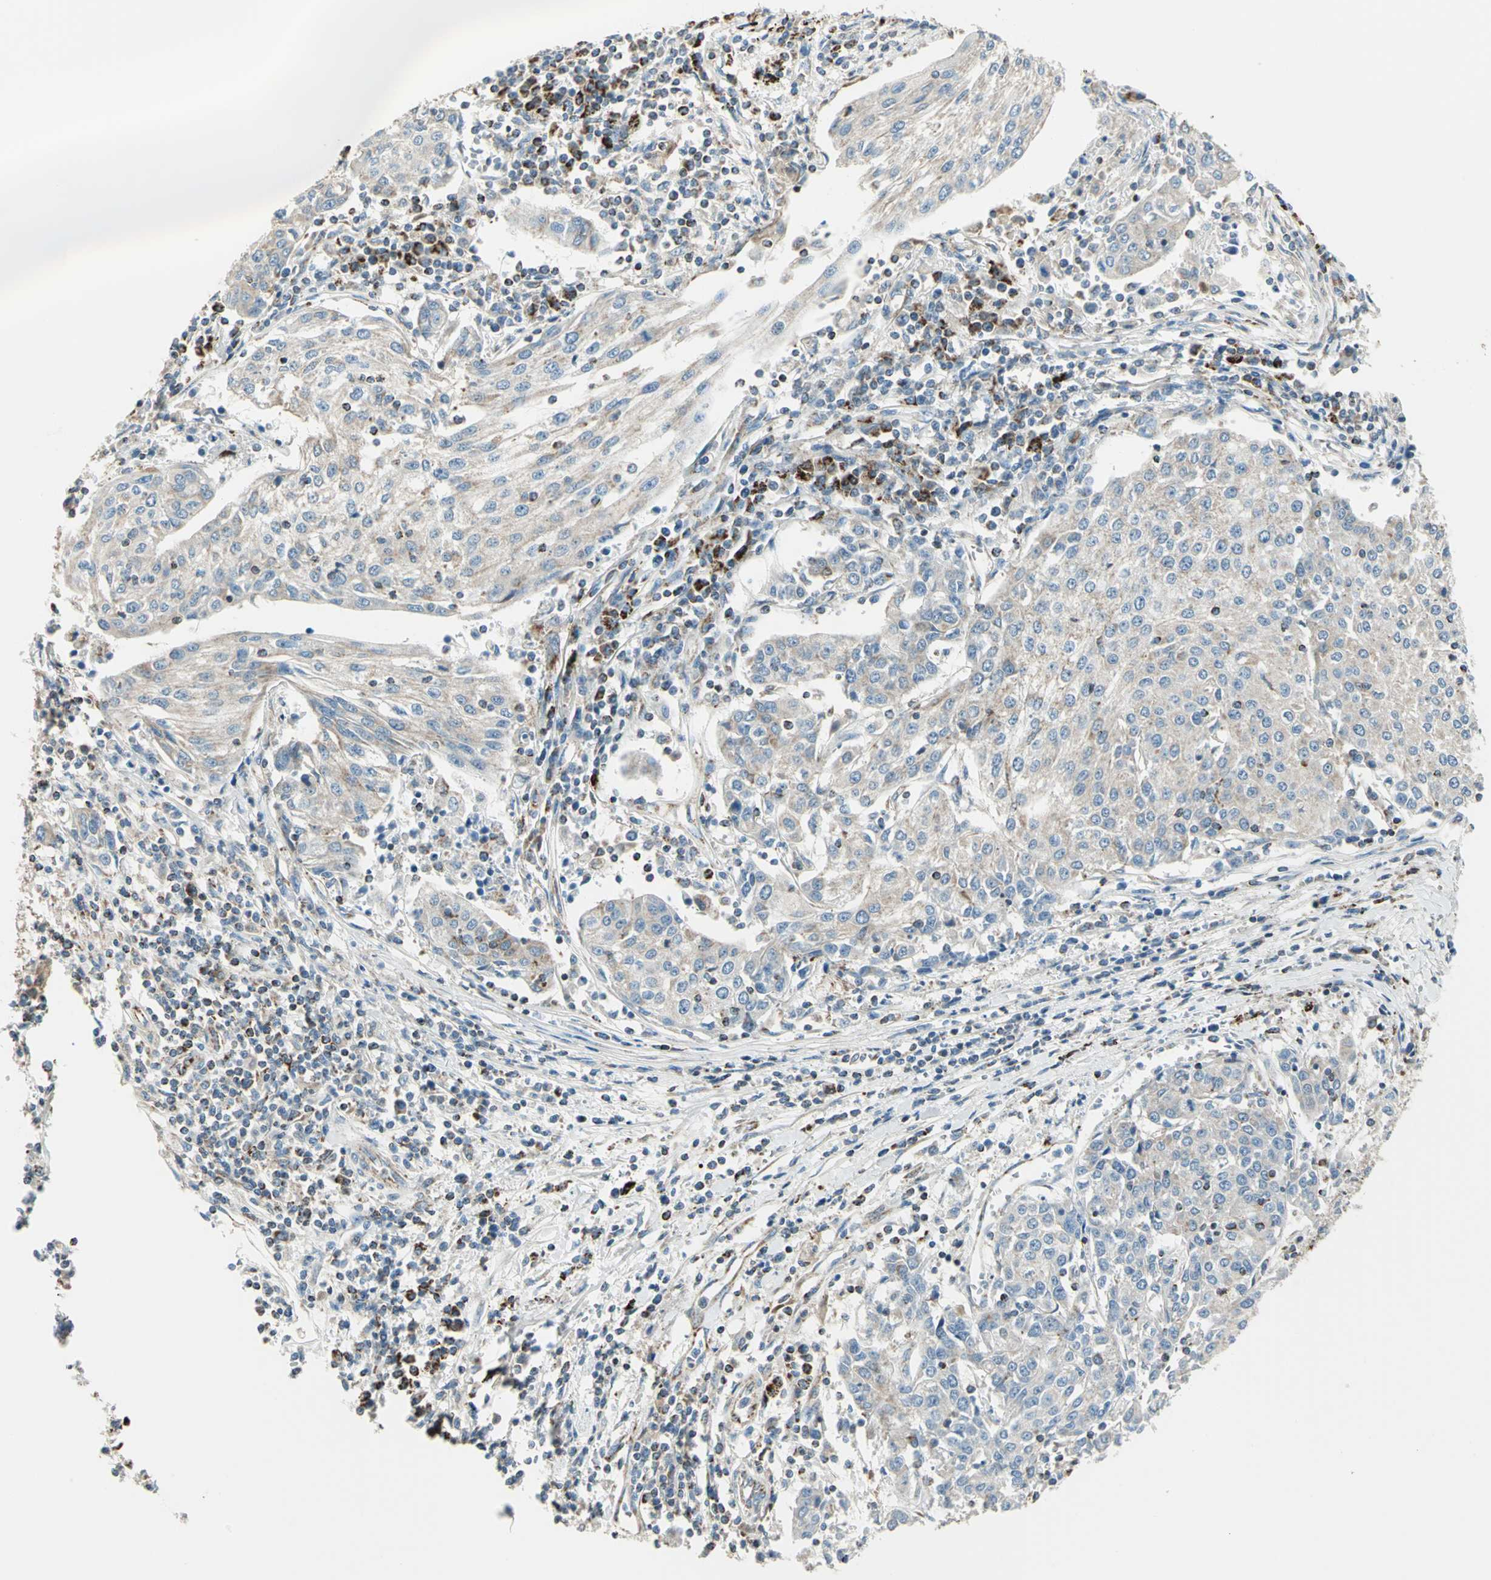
{"staining": {"intensity": "weak", "quantity": ">75%", "location": "cytoplasmic/membranous"}, "tissue": "urothelial cancer", "cell_type": "Tumor cells", "image_type": "cancer", "snomed": [{"axis": "morphology", "description": "Urothelial carcinoma, High grade"}, {"axis": "topography", "description": "Urinary bladder"}], "caption": "Immunohistochemistry photomicrograph of neoplastic tissue: urothelial cancer stained using IHC demonstrates low levels of weak protein expression localized specifically in the cytoplasmic/membranous of tumor cells, appearing as a cytoplasmic/membranous brown color.", "gene": "ACADM", "patient": {"sex": "female", "age": 85}}